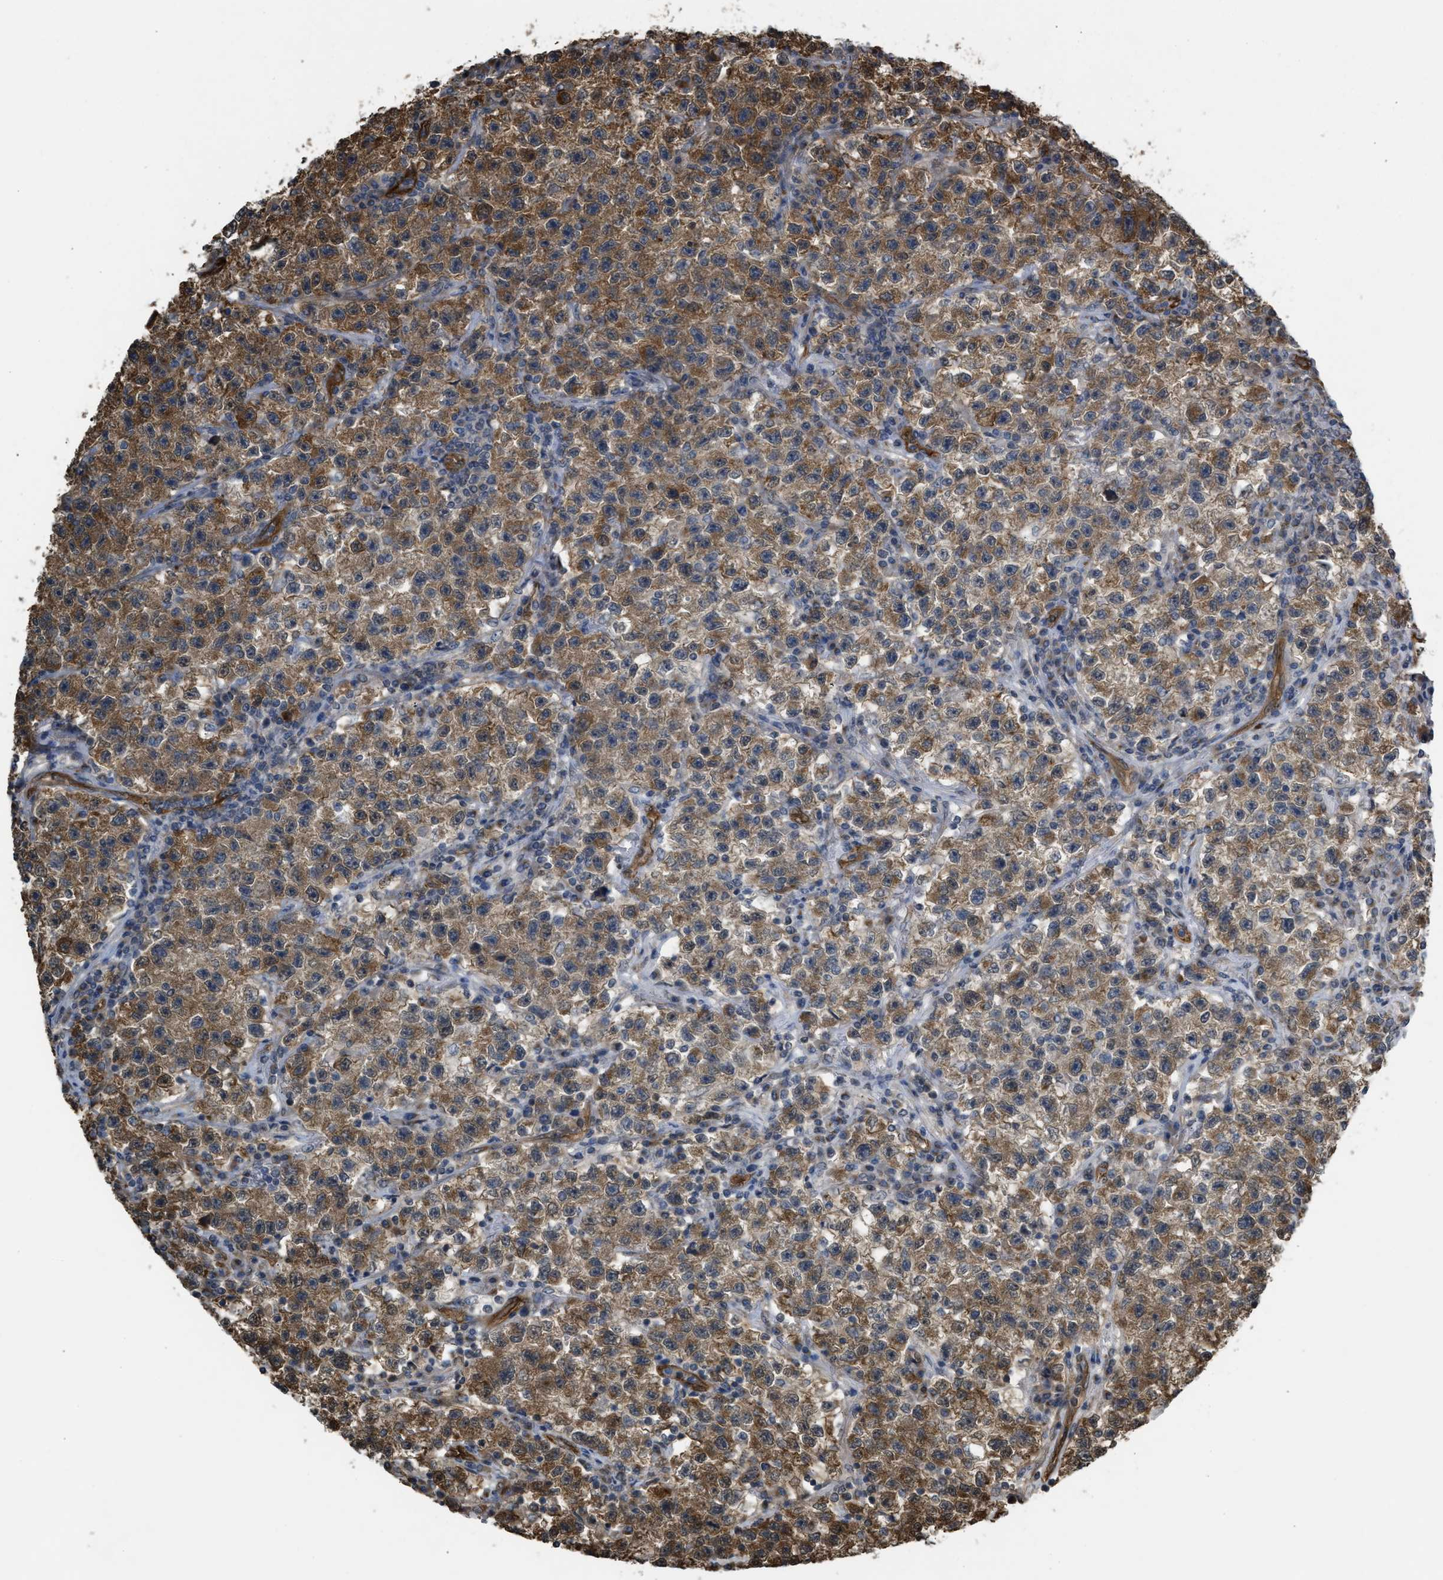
{"staining": {"intensity": "moderate", "quantity": ">75%", "location": "cytoplasmic/membranous"}, "tissue": "testis cancer", "cell_type": "Tumor cells", "image_type": "cancer", "snomed": [{"axis": "morphology", "description": "Seminoma, NOS"}, {"axis": "topography", "description": "Testis"}], "caption": "Seminoma (testis) stained with immunohistochemistry shows moderate cytoplasmic/membranous expression in about >75% of tumor cells. Nuclei are stained in blue.", "gene": "BAG3", "patient": {"sex": "male", "age": 22}}